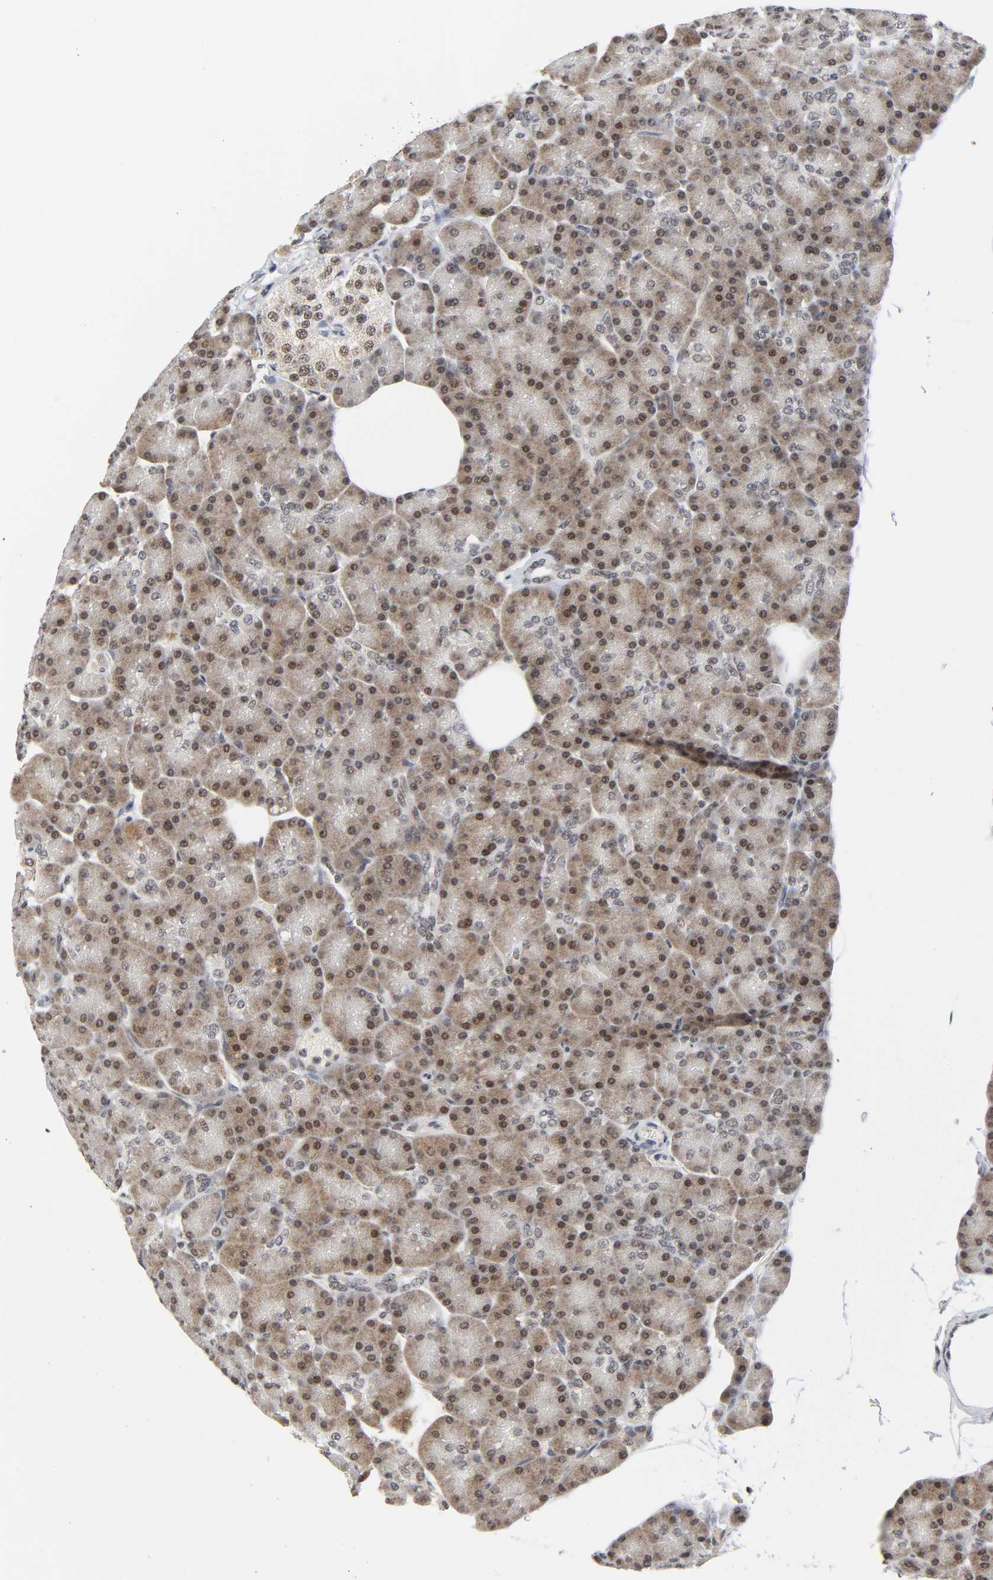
{"staining": {"intensity": "moderate", "quantity": ">75%", "location": "nuclear"}, "tissue": "pancreas", "cell_type": "Exocrine glandular cells", "image_type": "normal", "snomed": [{"axis": "morphology", "description": "Normal tissue, NOS"}, {"axis": "topography", "description": "Pancreas"}], "caption": "This histopathology image demonstrates unremarkable pancreas stained with immunohistochemistry (IHC) to label a protein in brown. The nuclear of exocrine glandular cells show moderate positivity for the protein. Nuclei are counter-stained blue.", "gene": "KAT2B", "patient": {"sex": "female", "age": 43}}